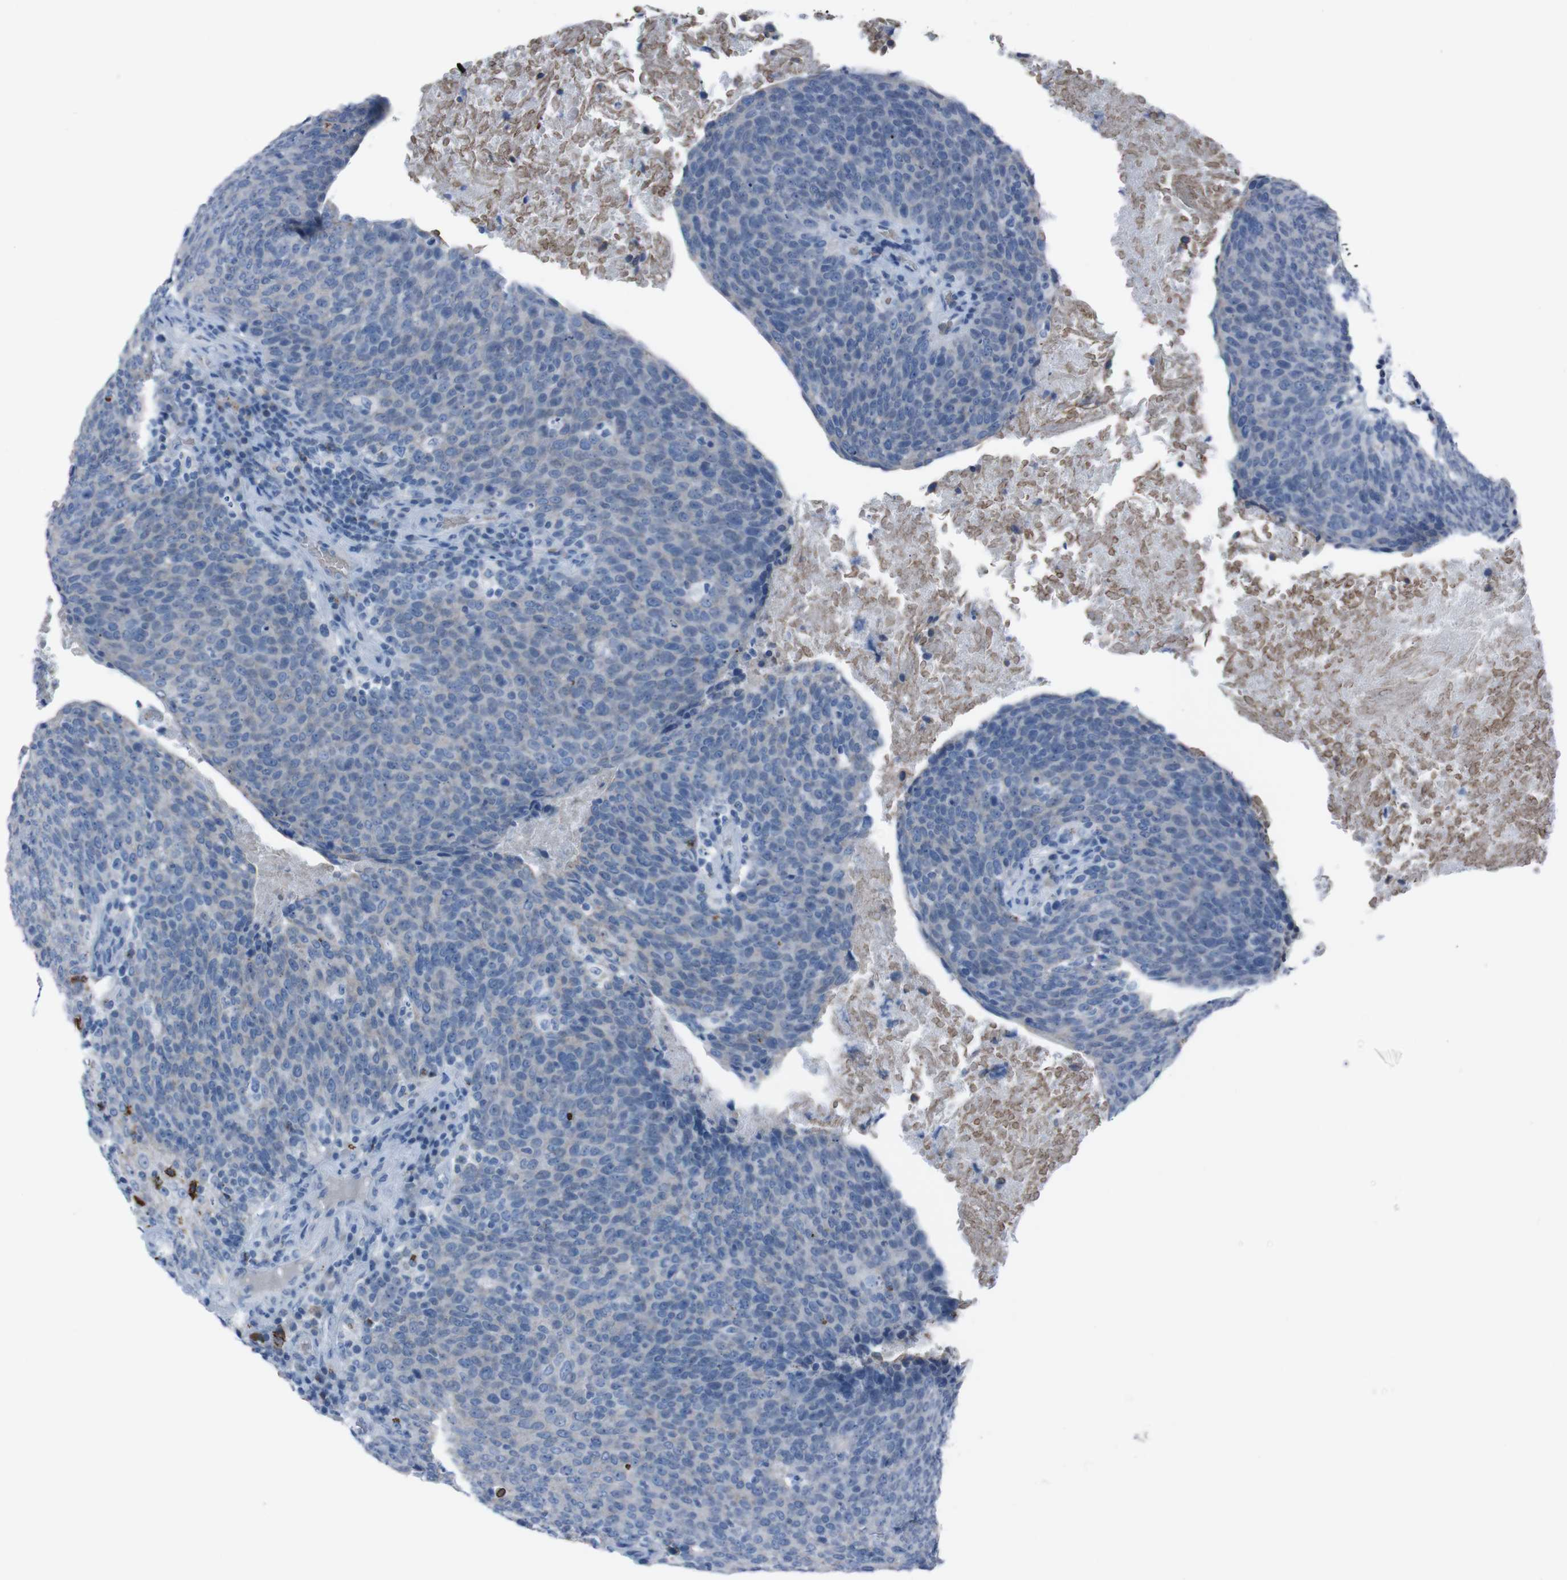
{"staining": {"intensity": "weak", "quantity": "25%-75%", "location": "cytoplasmic/membranous"}, "tissue": "head and neck cancer", "cell_type": "Tumor cells", "image_type": "cancer", "snomed": [{"axis": "morphology", "description": "Squamous cell carcinoma, NOS"}, {"axis": "morphology", "description": "Squamous cell carcinoma, metastatic, NOS"}, {"axis": "topography", "description": "Lymph node"}, {"axis": "topography", "description": "Head-Neck"}], "caption": "The histopathology image reveals a brown stain indicating the presence of a protein in the cytoplasmic/membranous of tumor cells in head and neck cancer (metastatic squamous cell carcinoma).", "gene": "ST6GAL1", "patient": {"sex": "male", "age": 62}}